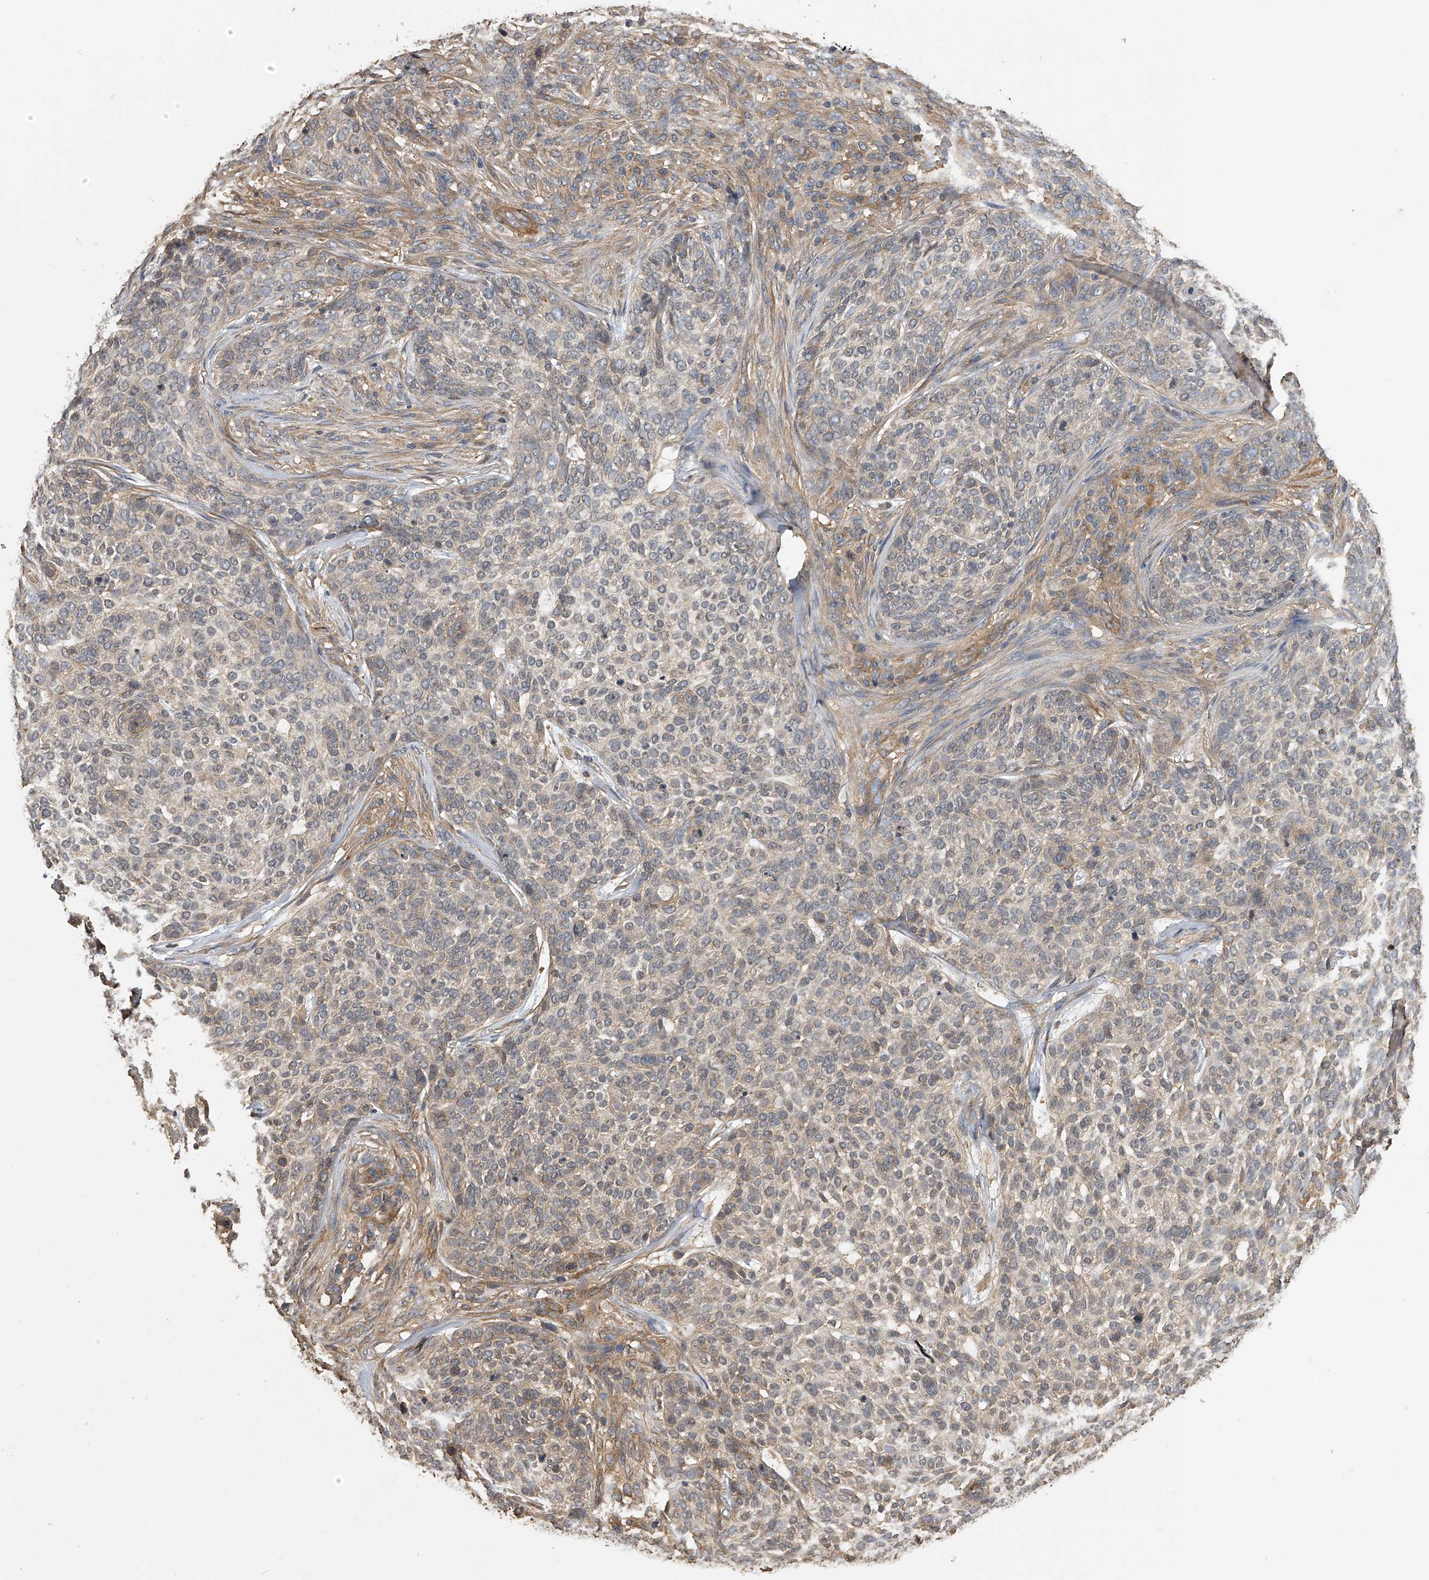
{"staining": {"intensity": "moderate", "quantity": "<25%", "location": "cytoplasmic/membranous"}, "tissue": "skin cancer", "cell_type": "Tumor cells", "image_type": "cancer", "snomed": [{"axis": "morphology", "description": "Basal cell carcinoma"}, {"axis": "topography", "description": "Skin"}], "caption": "Protein staining of basal cell carcinoma (skin) tissue exhibits moderate cytoplasmic/membranous expression in approximately <25% of tumor cells.", "gene": "PTPRA", "patient": {"sex": "female", "age": 64}}